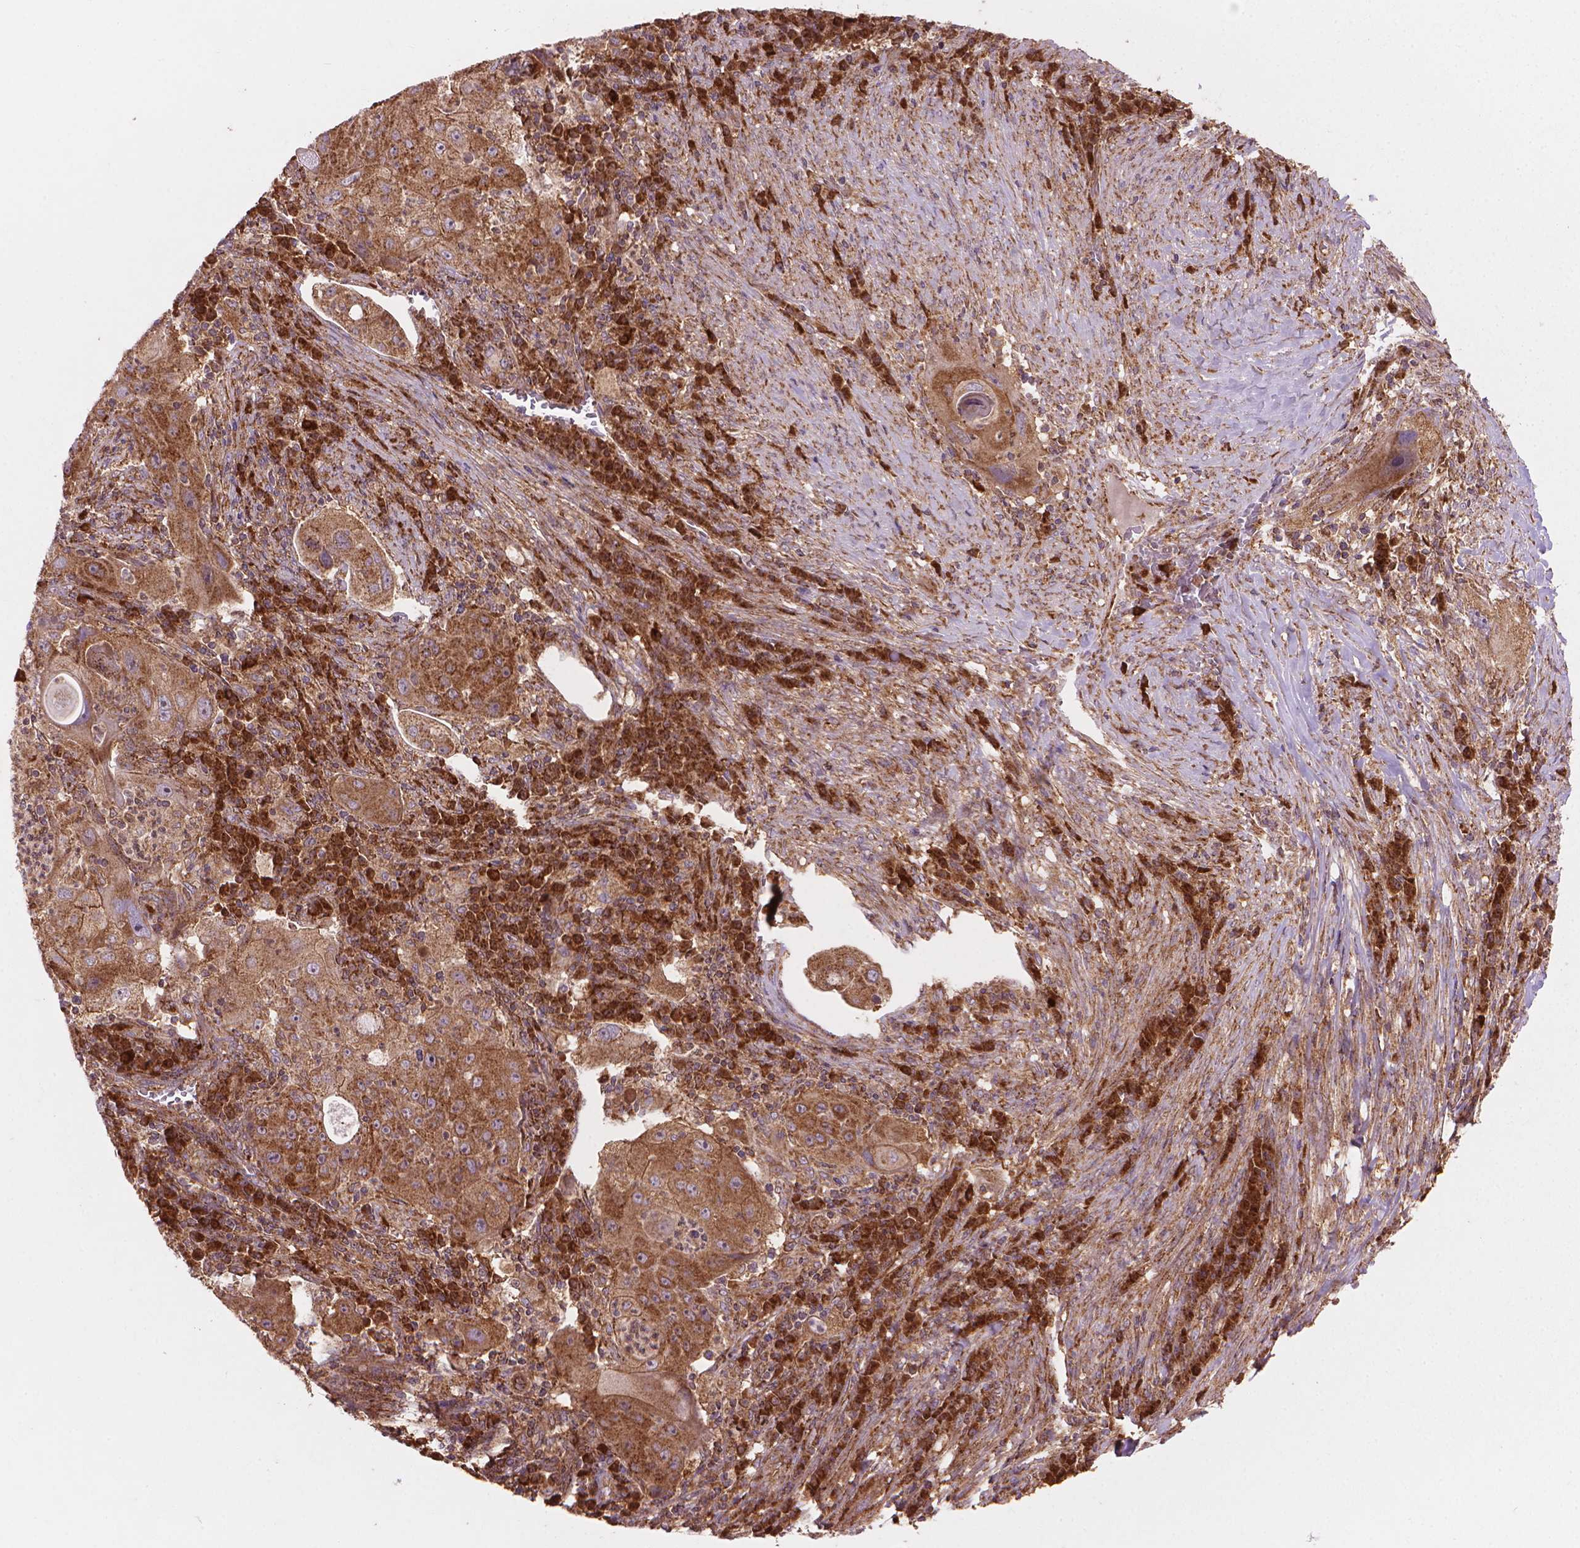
{"staining": {"intensity": "moderate", "quantity": ">75%", "location": "cytoplasmic/membranous"}, "tissue": "lung cancer", "cell_type": "Tumor cells", "image_type": "cancer", "snomed": [{"axis": "morphology", "description": "Squamous cell carcinoma, NOS"}, {"axis": "topography", "description": "Lung"}], "caption": "Immunohistochemistry (IHC) of human lung squamous cell carcinoma displays medium levels of moderate cytoplasmic/membranous positivity in approximately >75% of tumor cells. (Stains: DAB in brown, nuclei in blue, Microscopy: brightfield microscopy at high magnification).", "gene": "VARS2", "patient": {"sex": "female", "age": 59}}